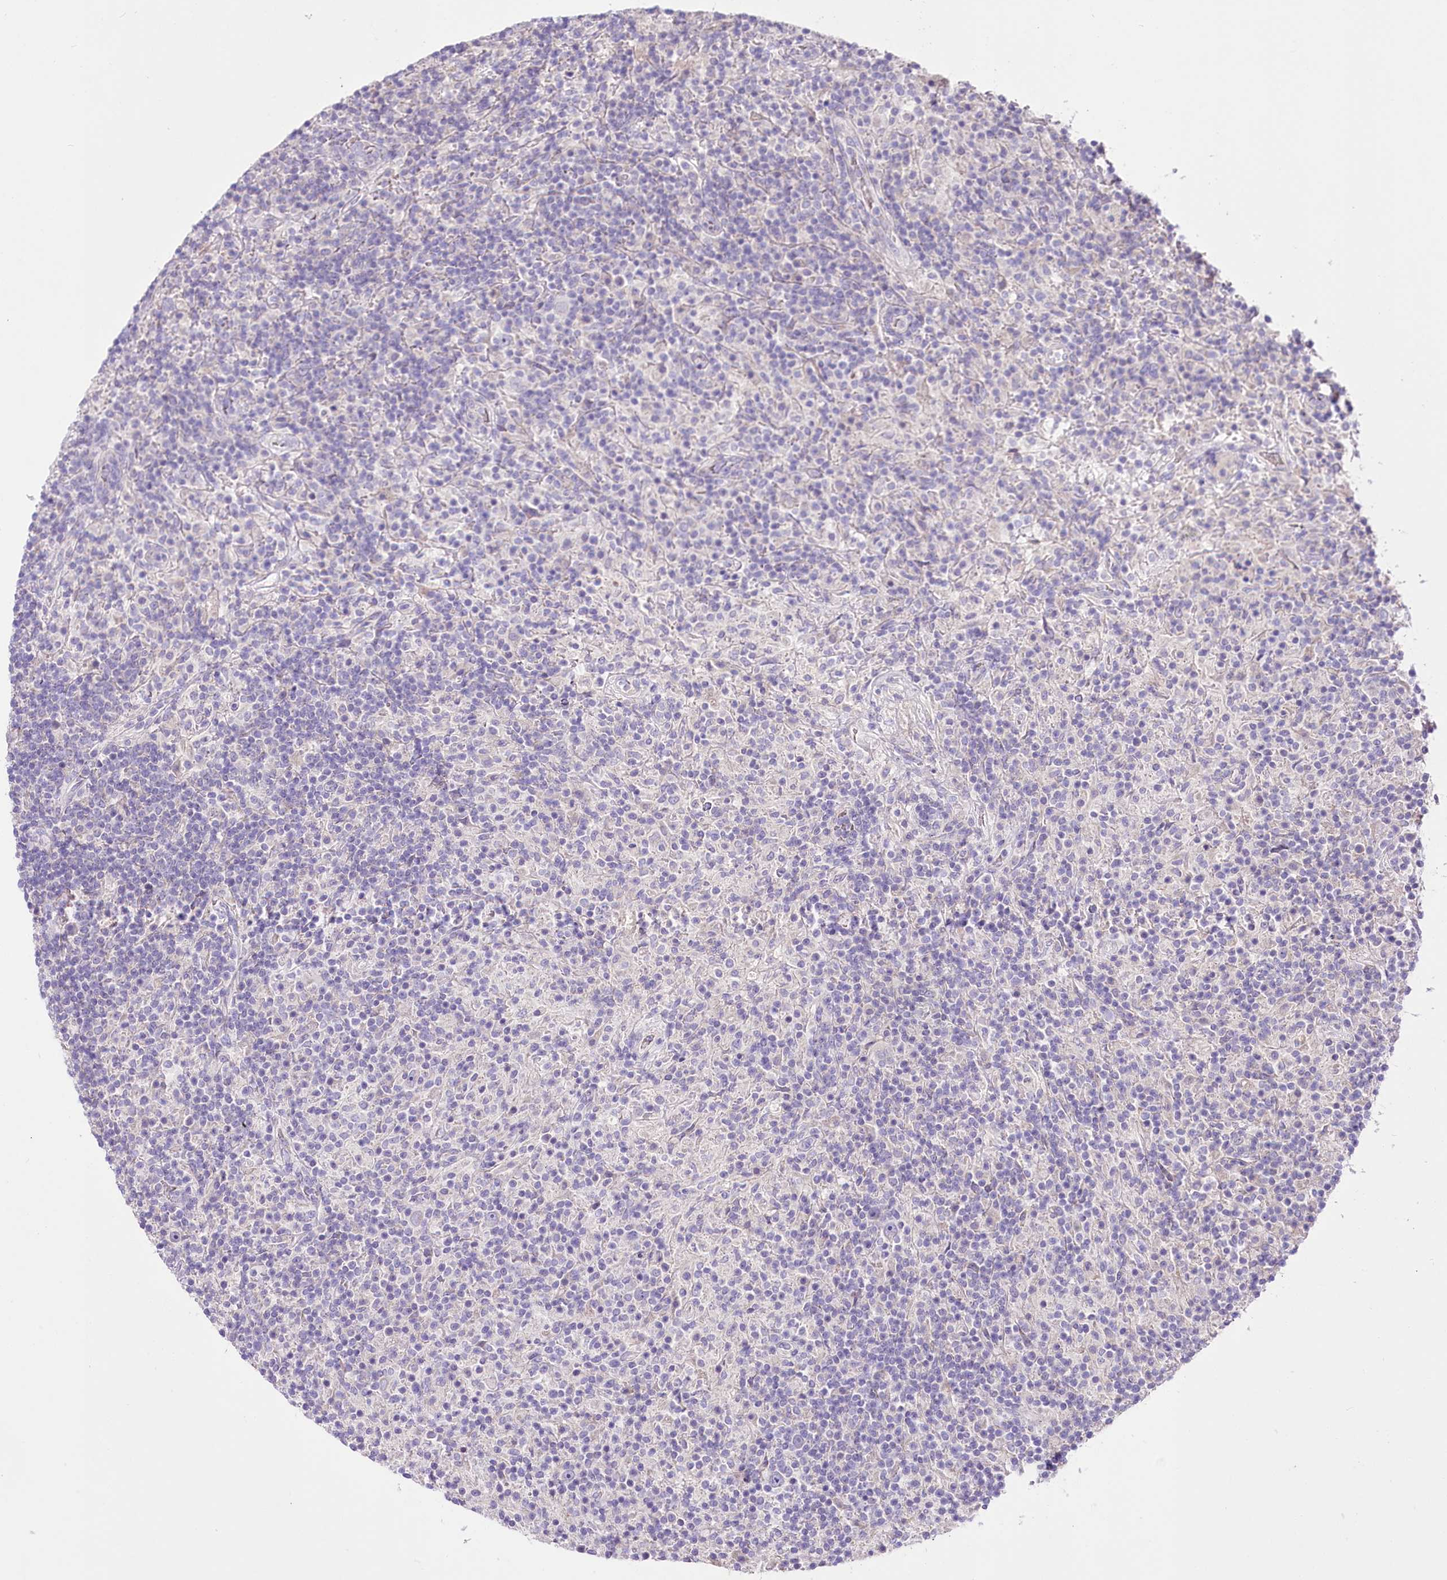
{"staining": {"intensity": "negative", "quantity": "none", "location": "none"}, "tissue": "lymphoma", "cell_type": "Tumor cells", "image_type": "cancer", "snomed": [{"axis": "morphology", "description": "Hodgkin's disease, NOS"}, {"axis": "topography", "description": "Lymph node"}], "caption": "A high-resolution micrograph shows IHC staining of lymphoma, which displays no significant expression in tumor cells.", "gene": "LRRC14B", "patient": {"sex": "male", "age": 70}}